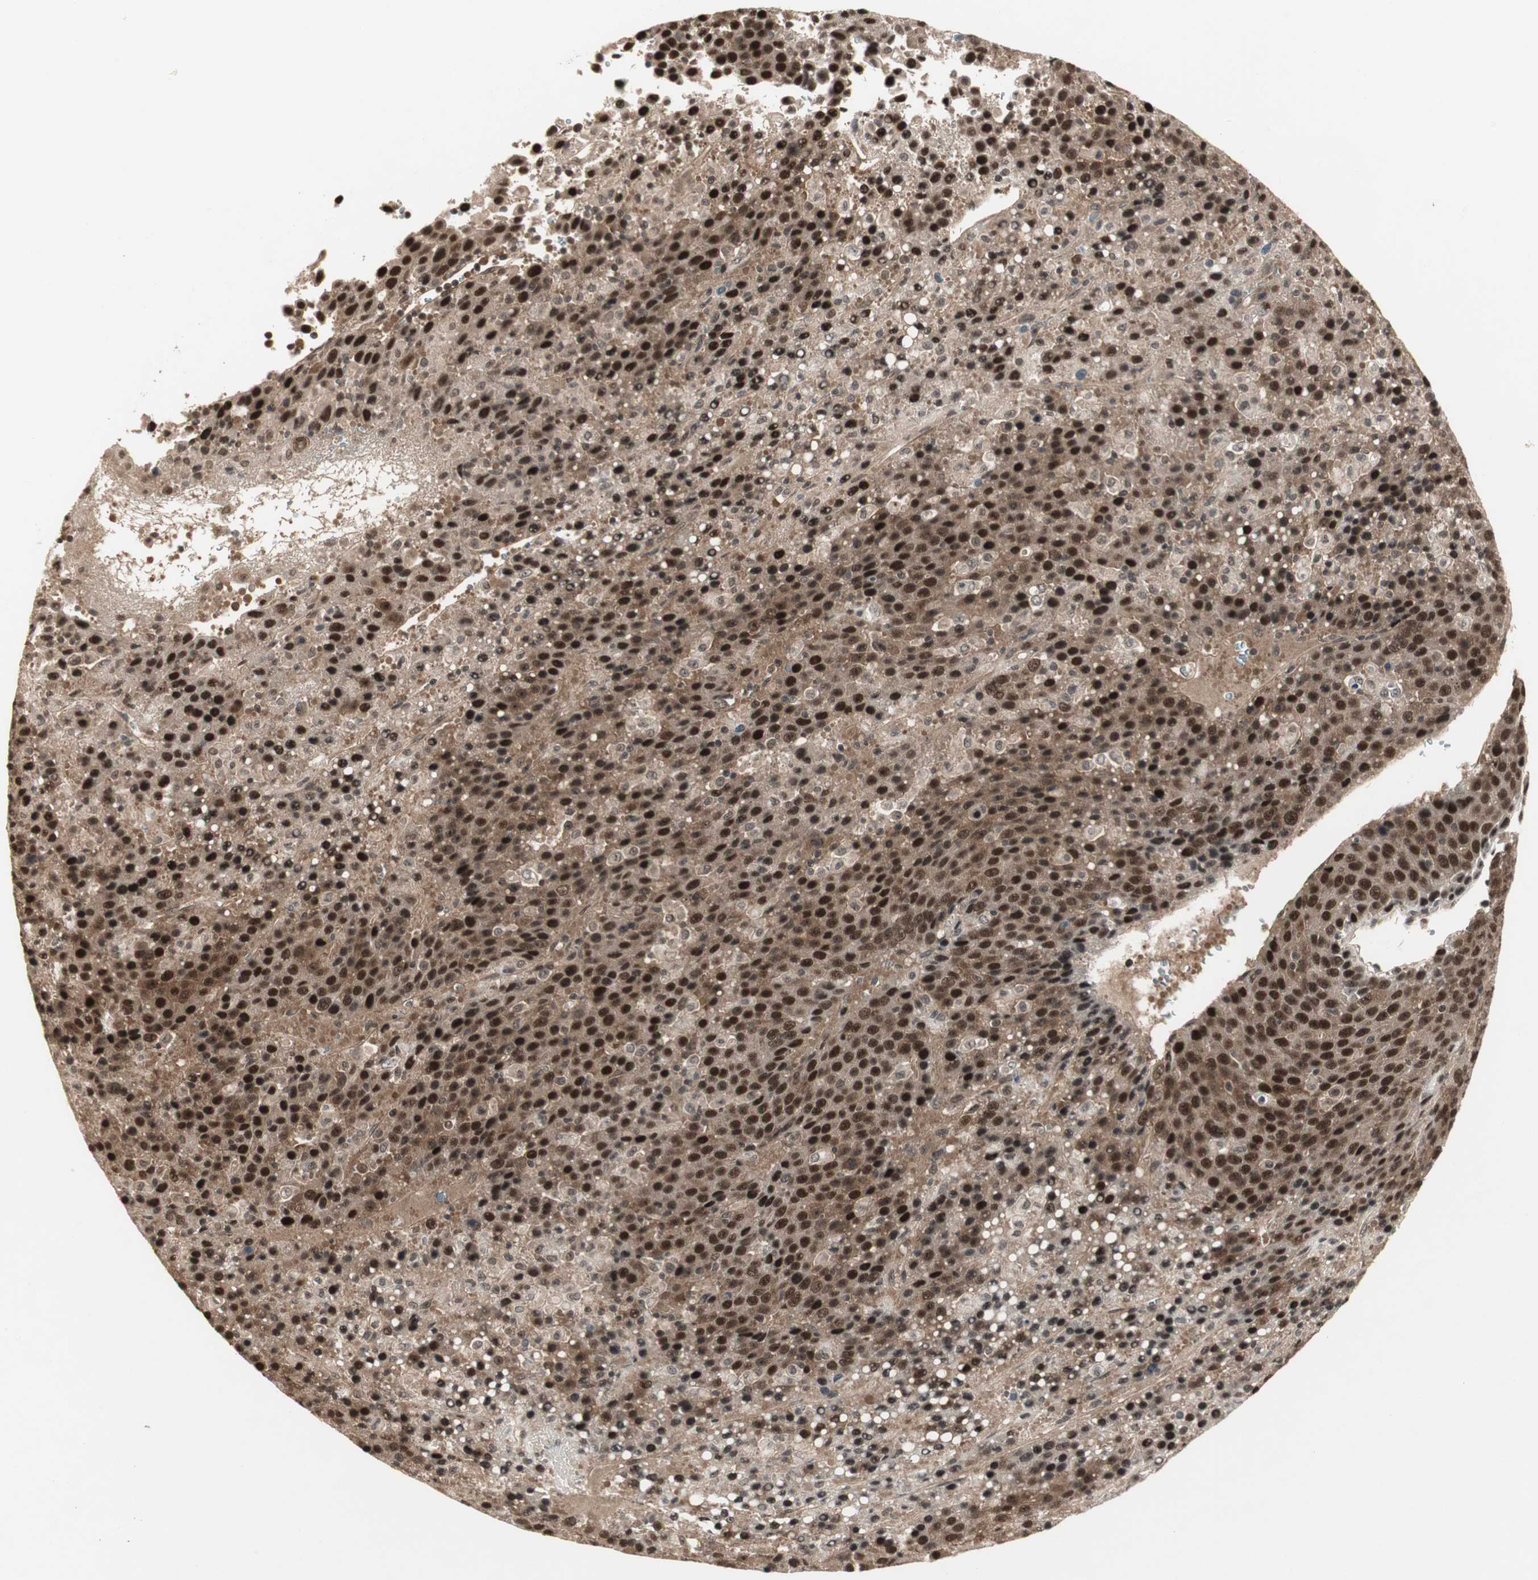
{"staining": {"intensity": "strong", "quantity": ">75%", "location": "cytoplasmic/membranous,nuclear"}, "tissue": "liver cancer", "cell_type": "Tumor cells", "image_type": "cancer", "snomed": [{"axis": "morphology", "description": "Carcinoma, Hepatocellular, NOS"}, {"axis": "topography", "description": "Liver"}], "caption": "Hepatocellular carcinoma (liver) was stained to show a protein in brown. There is high levels of strong cytoplasmic/membranous and nuclear staining in about >75% of tumor cells. Using DAB (3,3'-diaminobenzidine) (brown) and hematoxylin (blue) stains, captured at high magnification using brightfield microscopy.", "gene": "CSNK2B", "patient": {"sex": "female", "age": 53}}